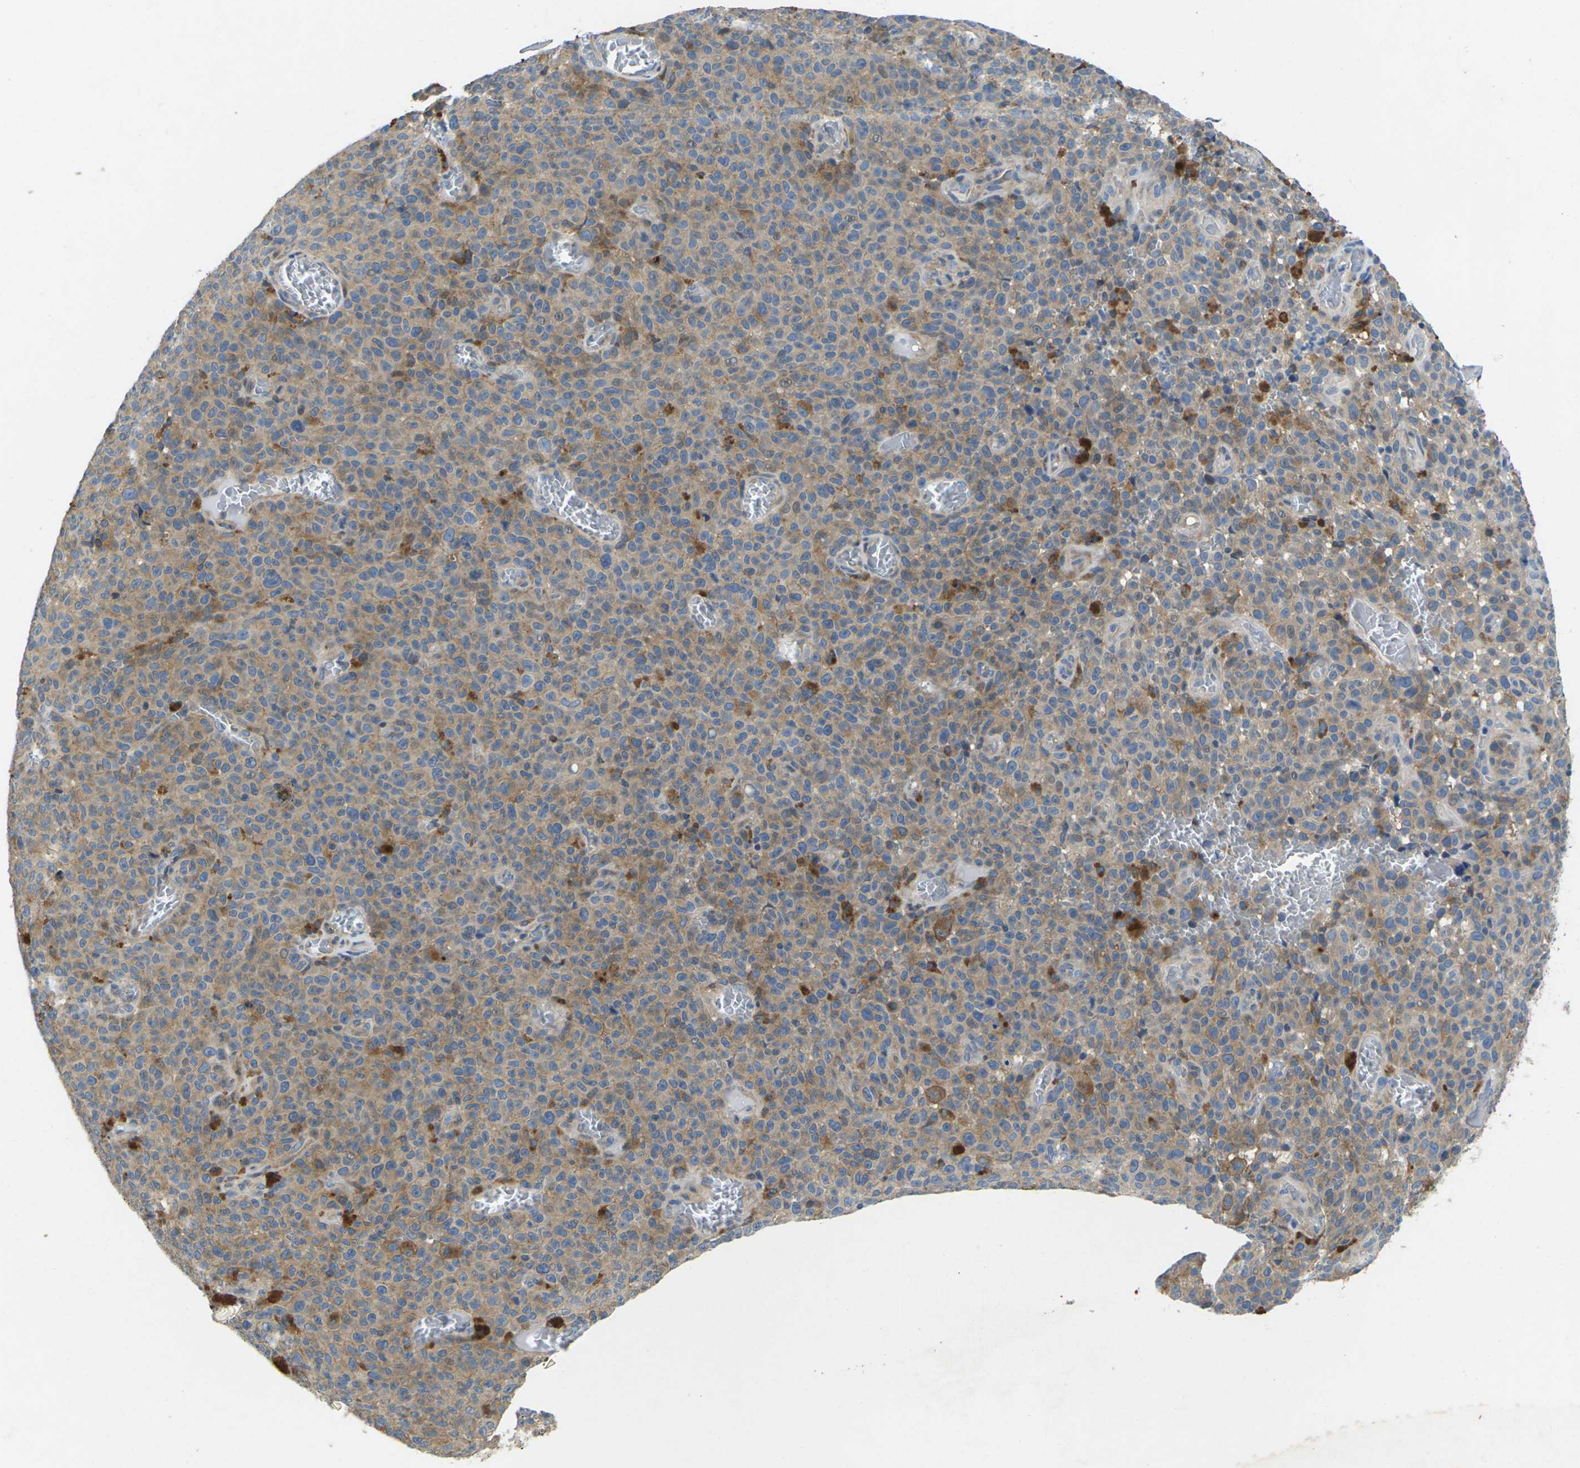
{"staining": {"intensity": "weak", "quantity": ">75%", "location": "cytoplasmic/membranous"}, "tissue": "melanoma", "cell_type": "Tumor cells", "image_type": "cancer", "snomed": [{"axis": "morphology", "description": "Malignant melanoma, NOS"}, {"axis": "topography", "description": "Skin"}], "caption": "A brown stain shows weak cytoplasmic/membranous positivity of a protein in melanoma tumor cells.", "gene": "SCNN1A", "patient": {"sex": "female", "age": 82}}